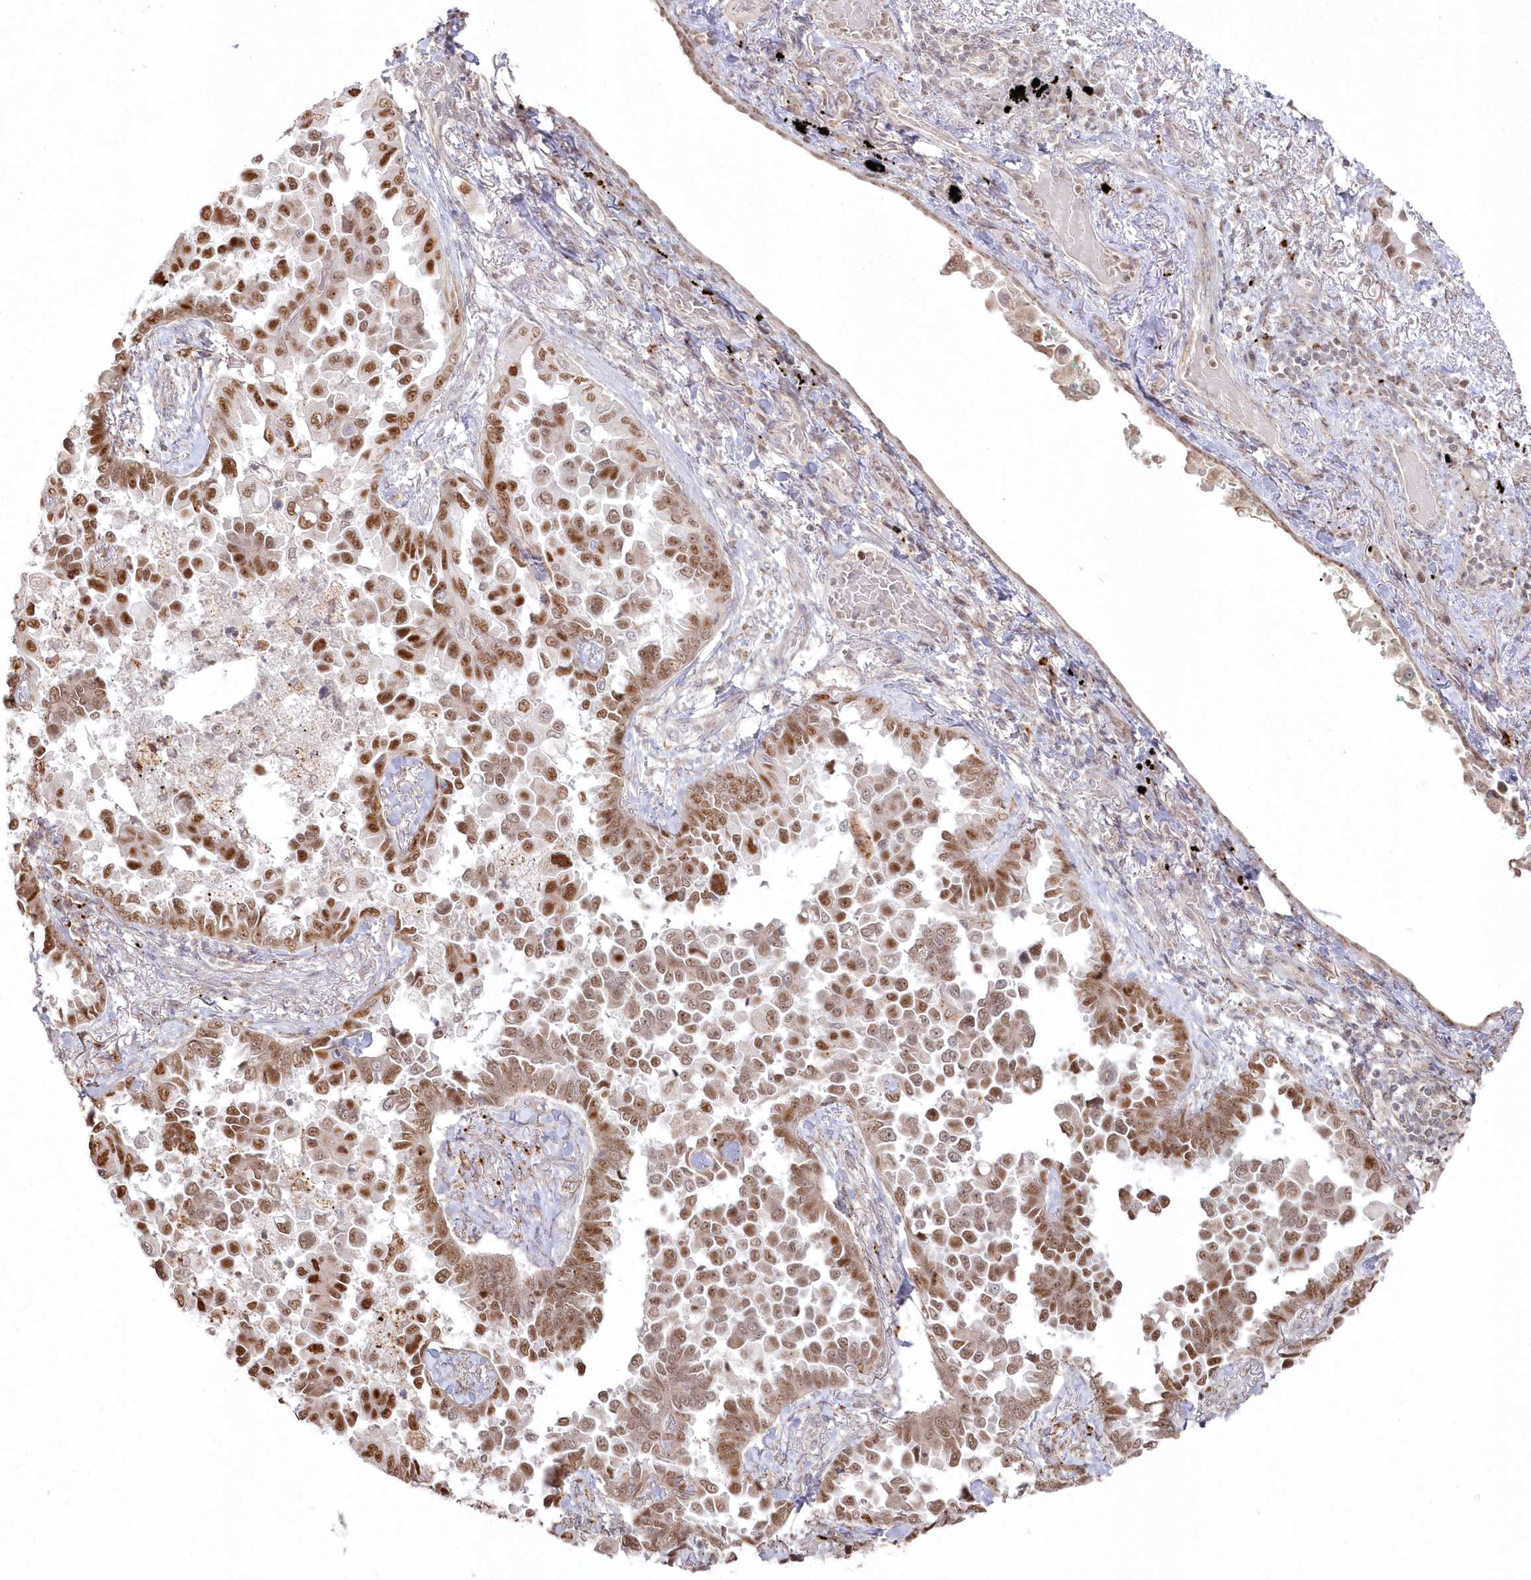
{"staining": {"intensity": "moderate", "quantity": ">75%", "location": "nuclear"}, "tissue": "lung cancer", "cell_type": "Tumor cells", "image_type": "cancer", "snomed": [{"axis": "morphology", "description": "Adenocarcinoma, NOS"}, {"axis": "topography", "description": "Lung"}], "caption": "Protein staining shows moderate nuclear positivity in about >75% of tumor cells in adenocarcinoma (lung).", "gene": "ARSB", "patient": {"sex": "female", "age": 67}}